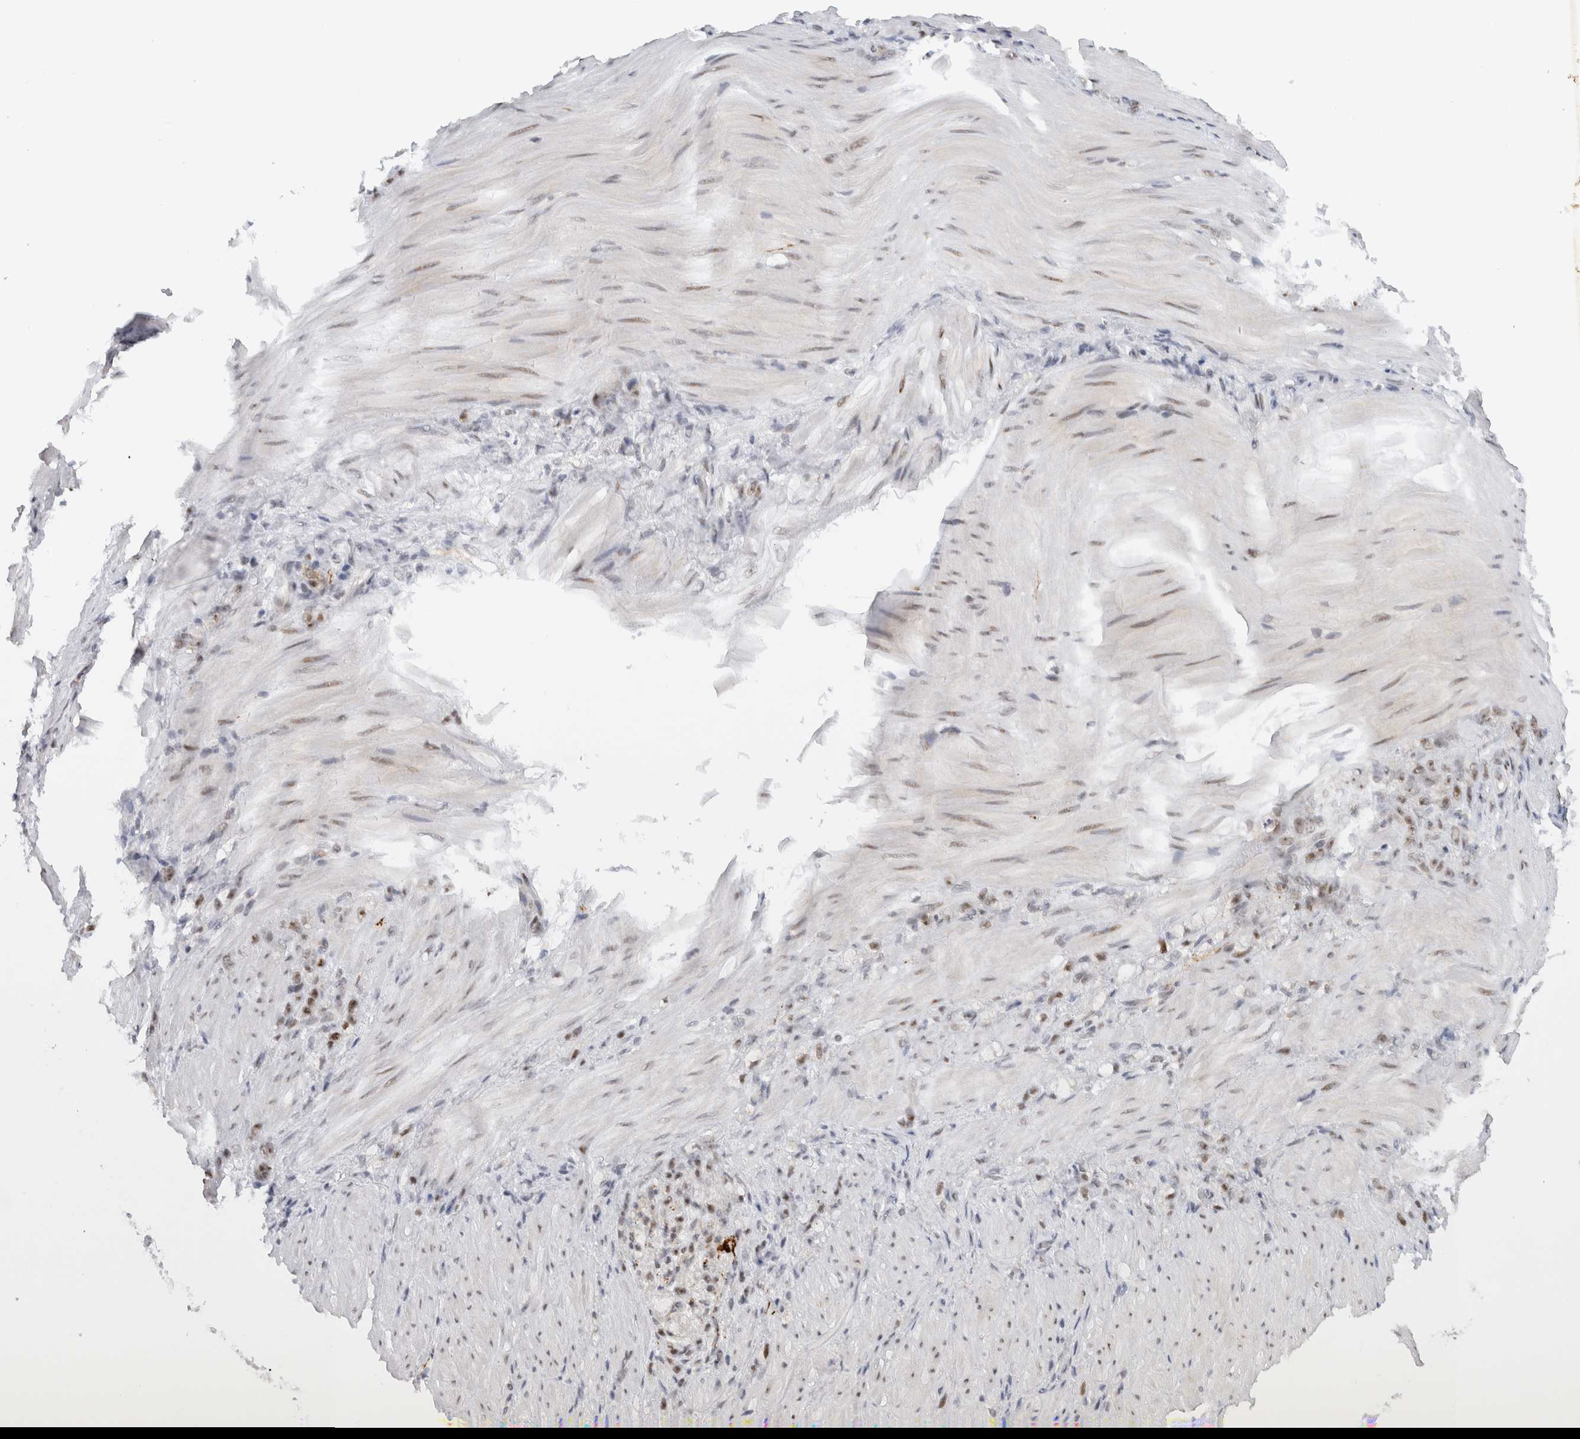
{"staining": {"intensity": "weak", "quantity": ">75%", "location": "nuclear"}, "tissue": "stomach cancer", "cell_type": "Tumor cells", "image_type": "cancer", "snomed": [{"axis": "morphology", "description": "Normal tissue, NOS"}, {"axis": "morphology", "description": "Adenocarcinoma, NOS"}, {"axis": "topography", "description": "Stomach"}], "caption": "Stomach cancer tissue exhibits weak nuclear expression in approximately >75% of tumor cells, visualized by immunohistochemistry.", "gene": "HESX1", "patient": {"sex": "male", "age": 82}}